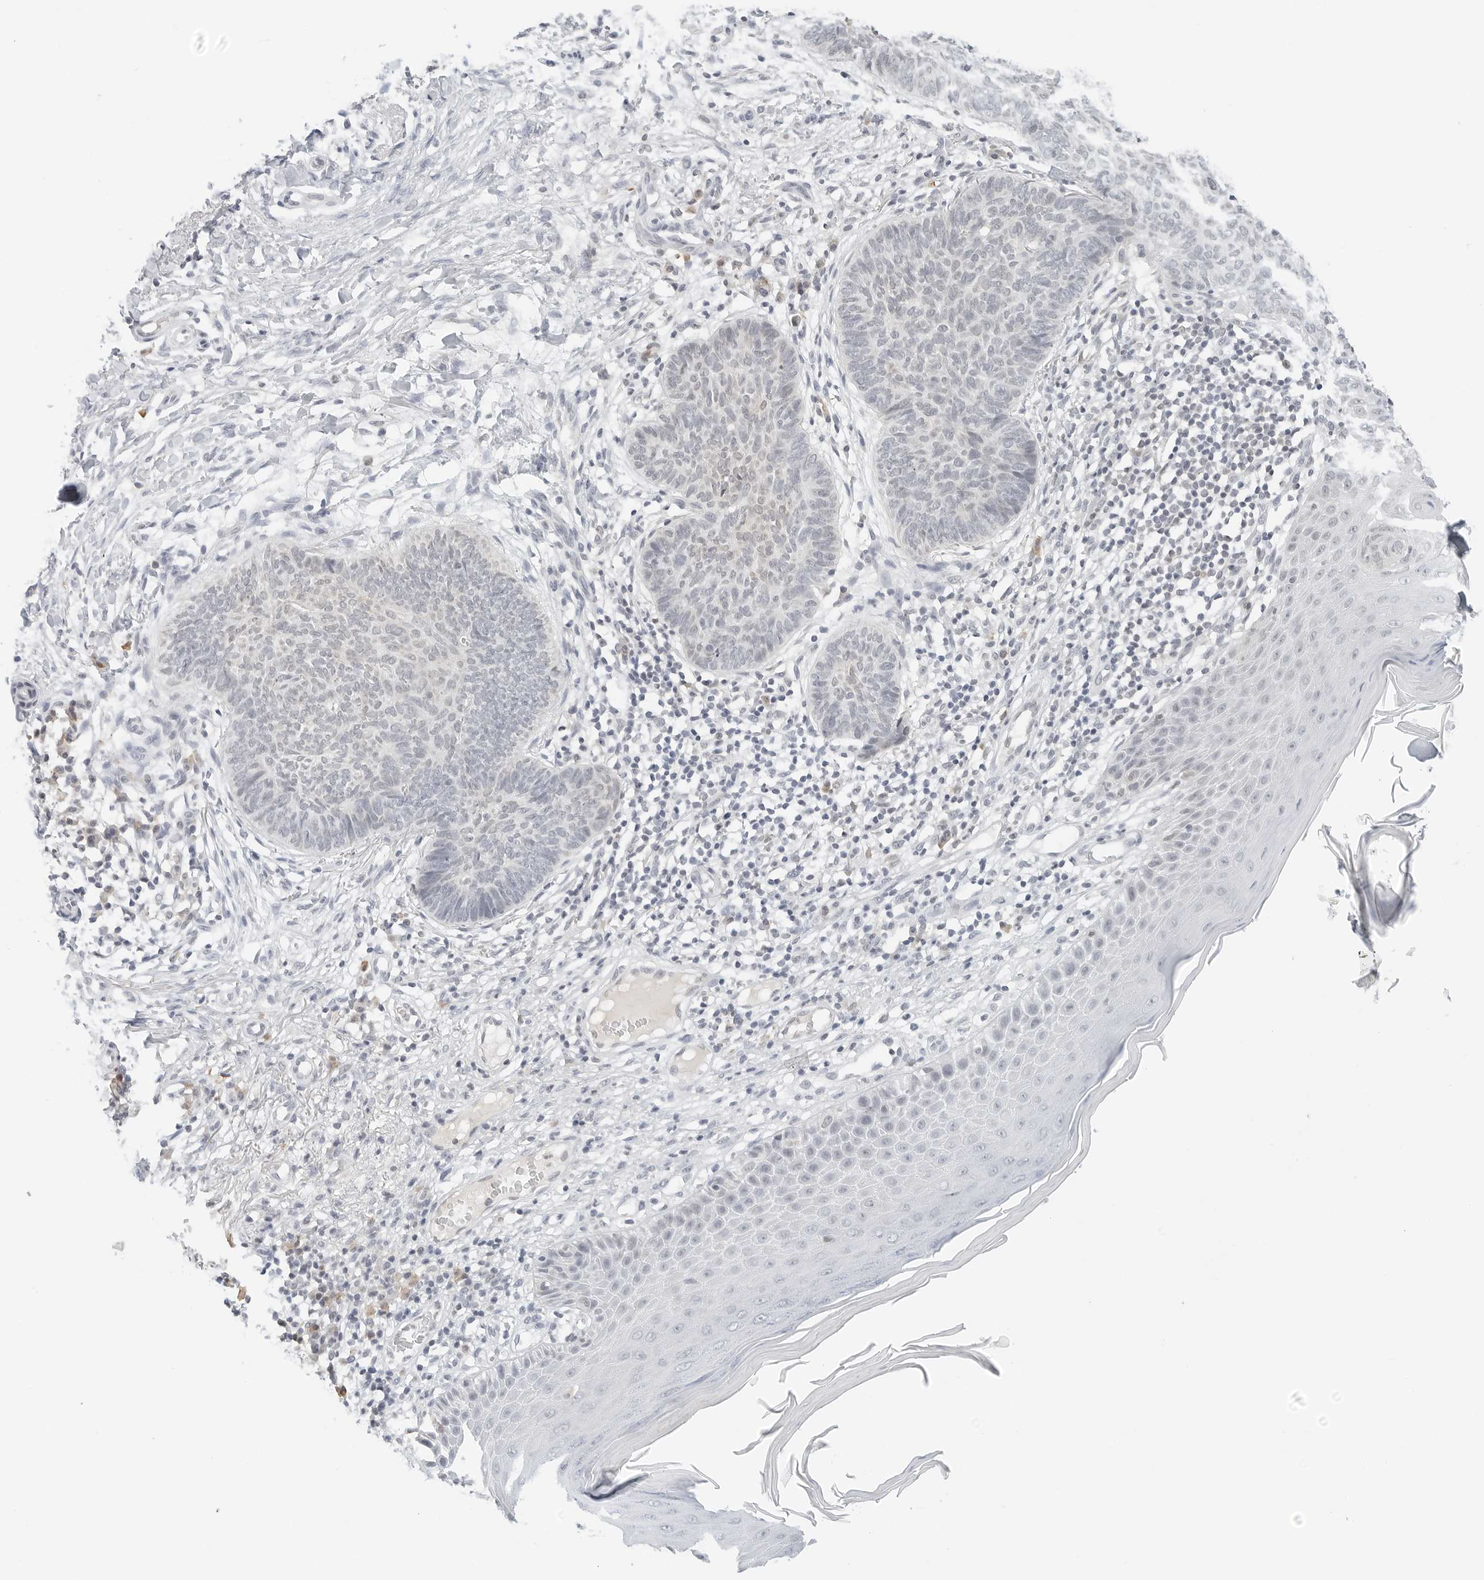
{"staining": {"intensity": "negative", "quantity": "none", "location": "none"}, "tissue": "skin cancer", "cell_type": "Tumor cells", "image_type": "cancer", "snomed": [{"axis": "morphology", "description": "Normal tissue, NOS"}, {"axis": "morphology", "description": "Basal cell carcinoma"}, {"axis": "topography", "description": "Skin"}], "caption": "Immunohistochemical staining of human skin cancer exhibits no significant staining in tumor cells. (Stains: DAB immunohistochemistry with hematoxylin counter stain, Microscopy: brightfield microscopy at high magnification).", "gene": "NEO1", "patient": {"sex": "male", "age": 50}}